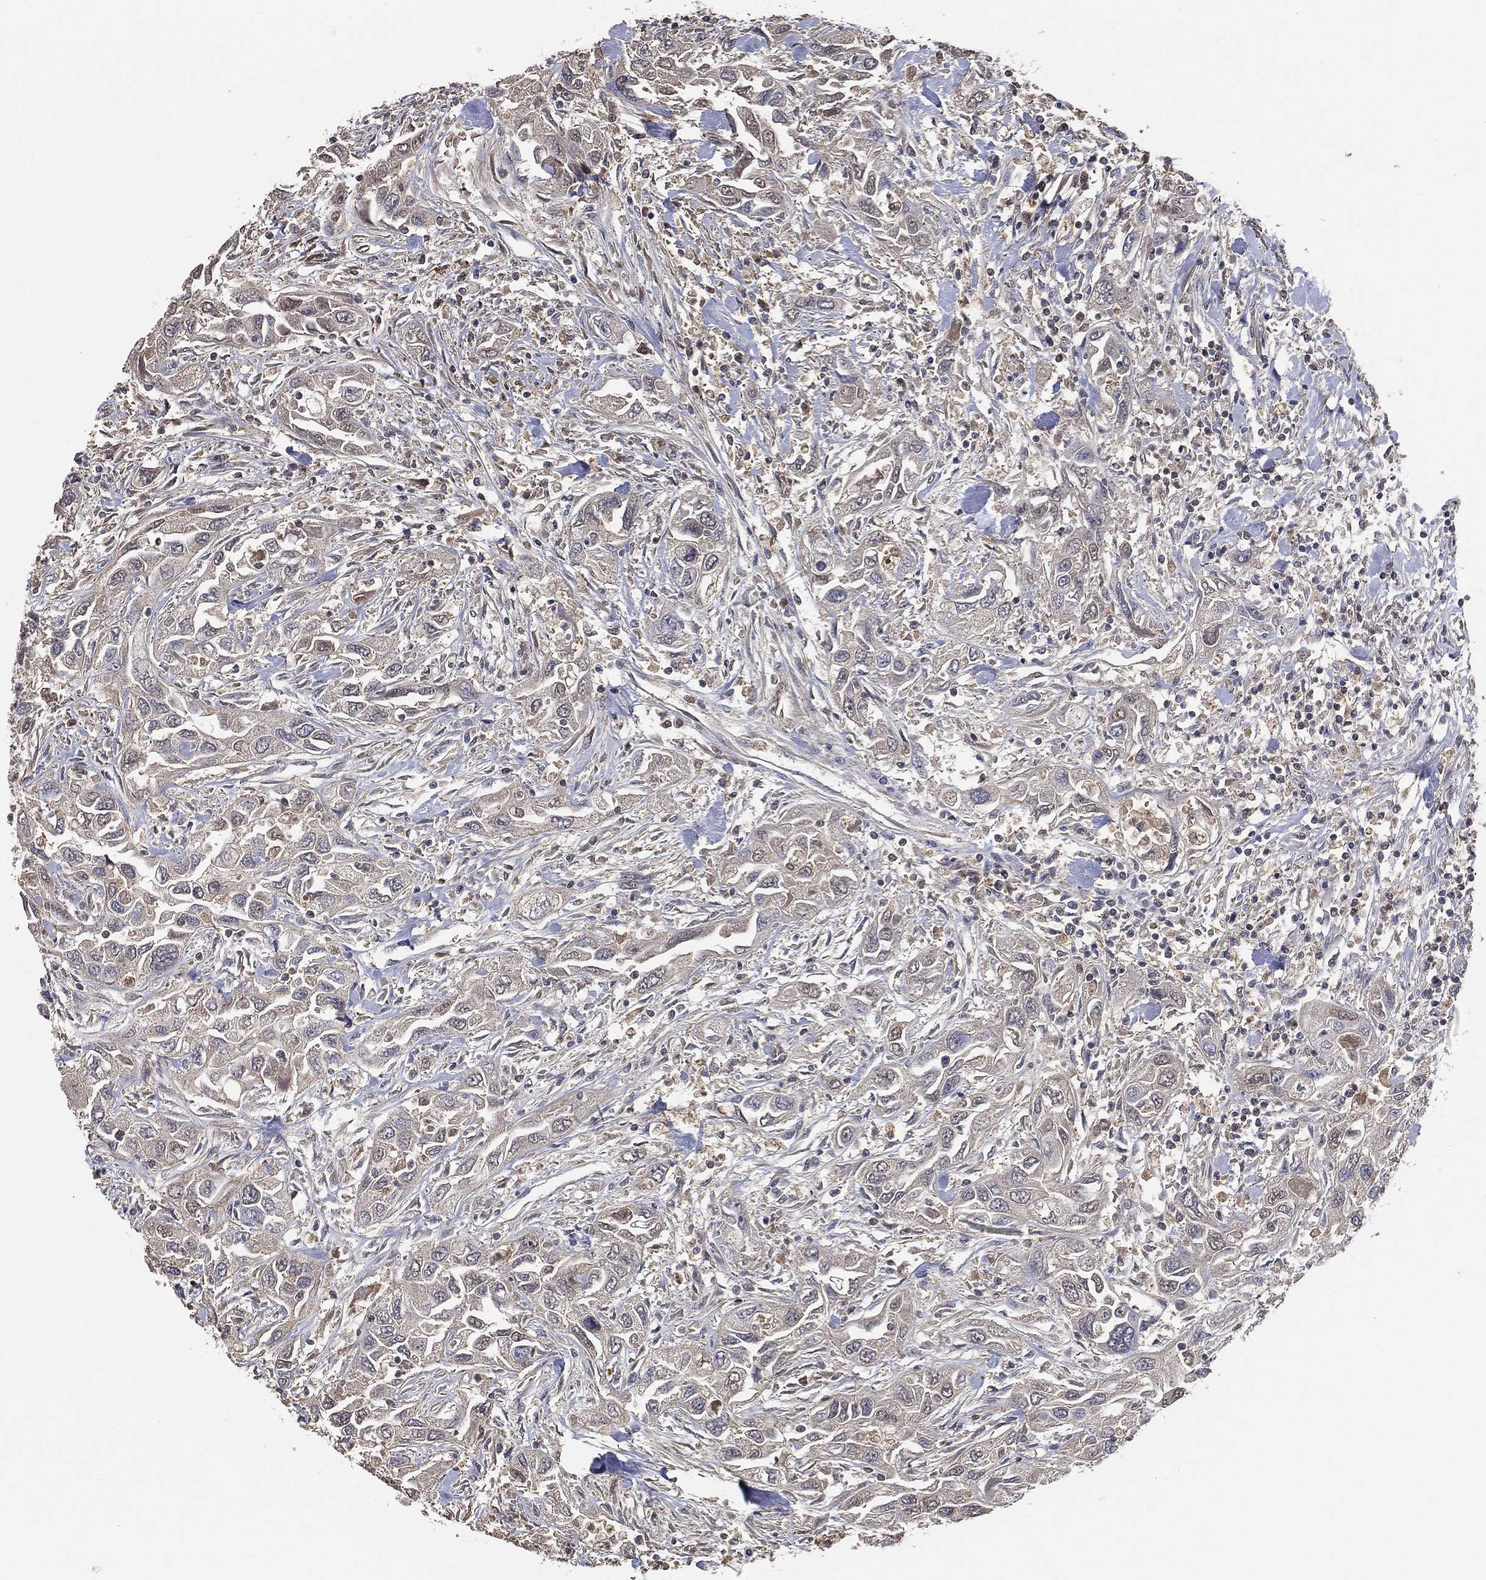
{"staining": {"intensity": "negative", "quantity": "none", "location": "none"}, "tissue": "urothelial cancer", "cell_type": "Tumor cells", "image_type": "cancer", "snomed": [{"axis": "morphology", "description": "Urothelial carcinoma, High grade"}, {"axis": "topography", "description": "Urinary bladder"}], "caption": "An immunohistochemistry image of urothelial cancer is shown. There is no staining in tumor cells of urothelial cancer.", "gene": "SNAP25", "patient": {"sex": "male", "age": 76}}